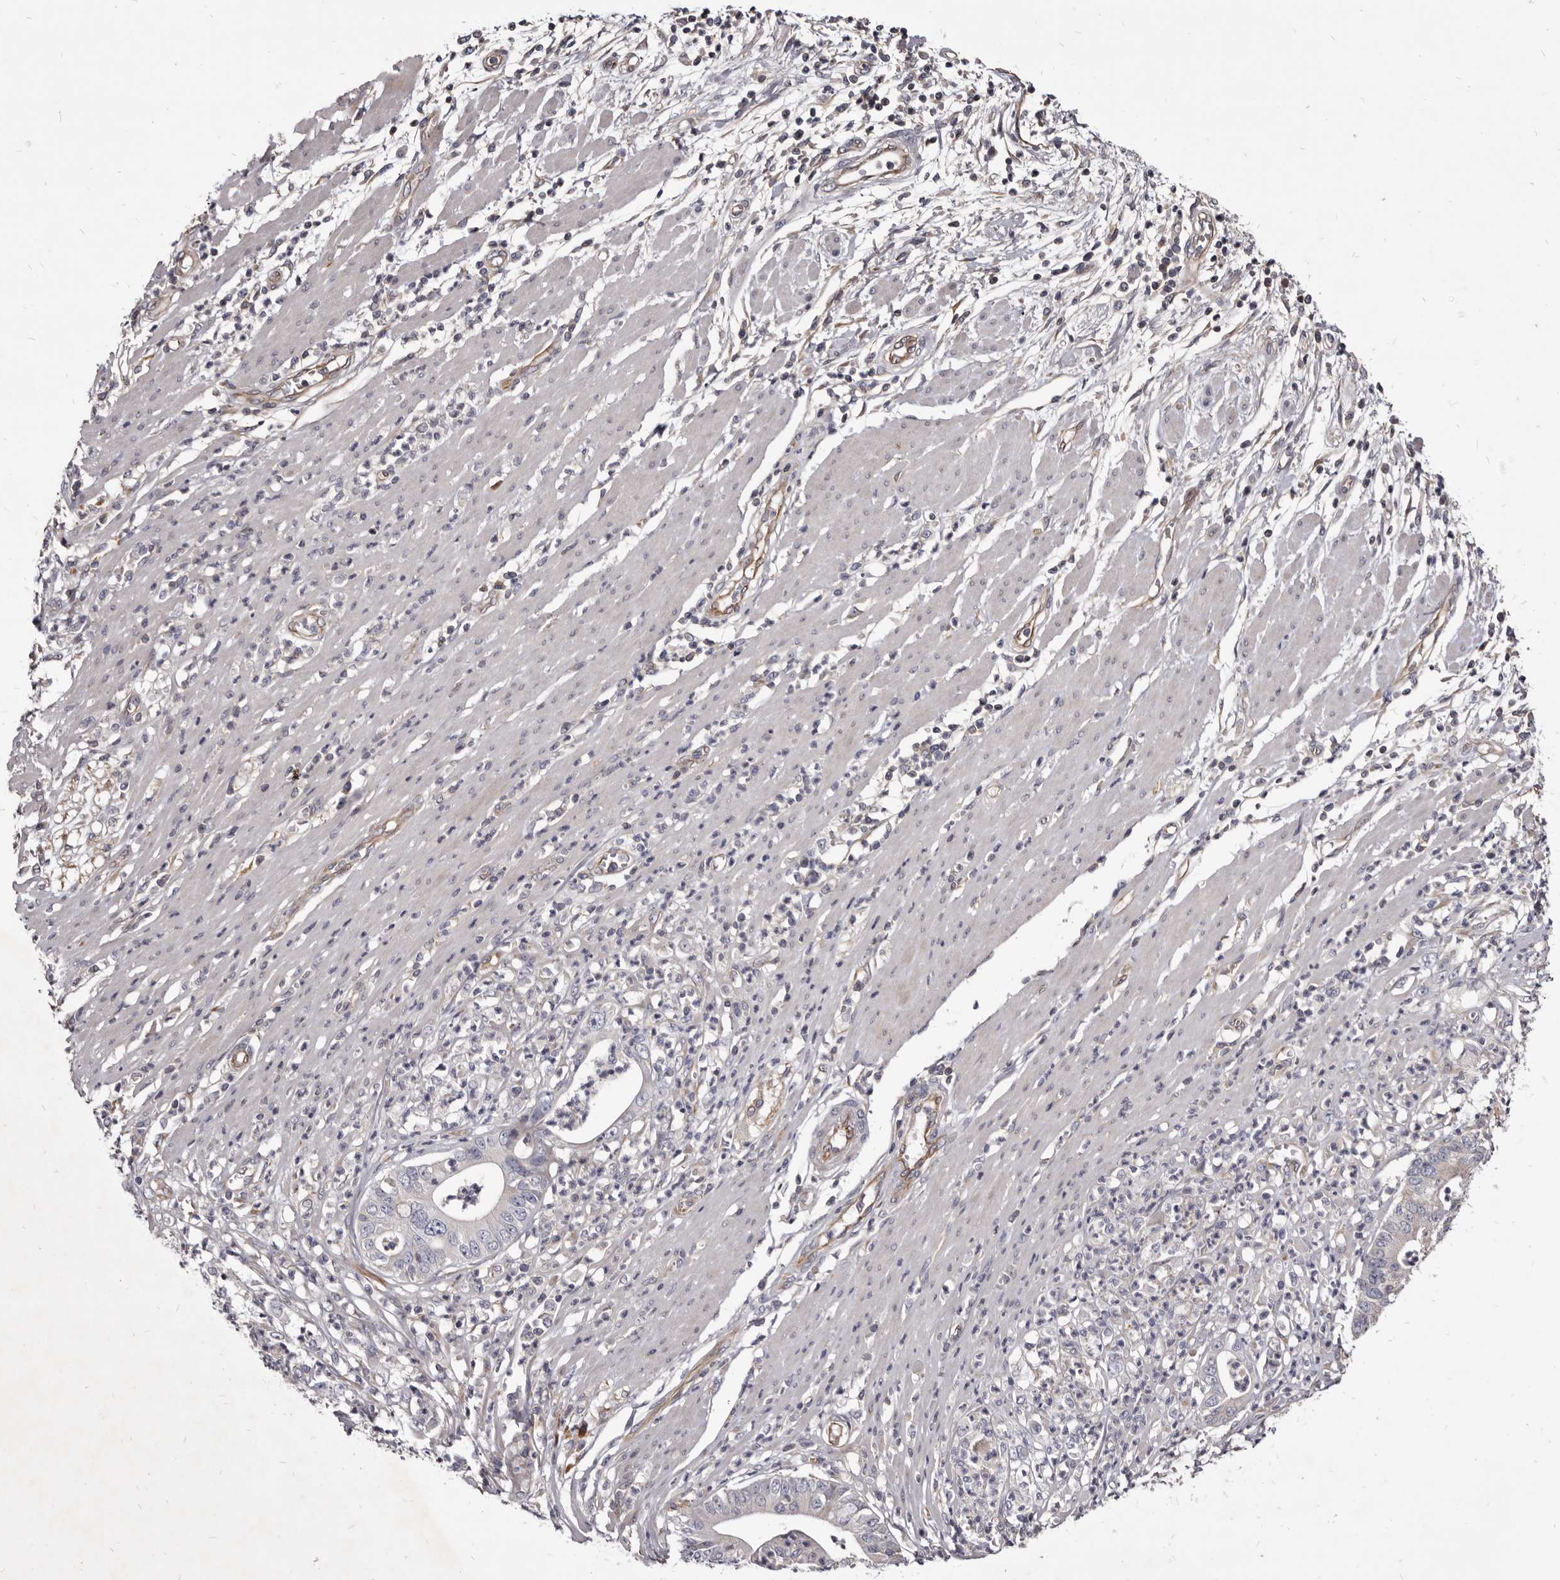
{"staining": {"intensity": "negative", "quantity": "none", "location": "none"}, "tissue": "pancreatic cancer", "cell_type": "Tumor cells", "image_type": "cancer", "snomed": [{"axis": "morphology", "description": "Adenocarcinoma, NOS"}, {"axis": "topography", "description": "Pancreas"}], "caption": "The image exhibits no staining of tumor cells in pancreatic cancer. (DAB (3,3'-diaminobenzidine) immunohistochemistry (IHC) visualized using brightfield microscopy, high magnification).", "gene": "FAS", "patient": {"sex": "male", "age": 69}}